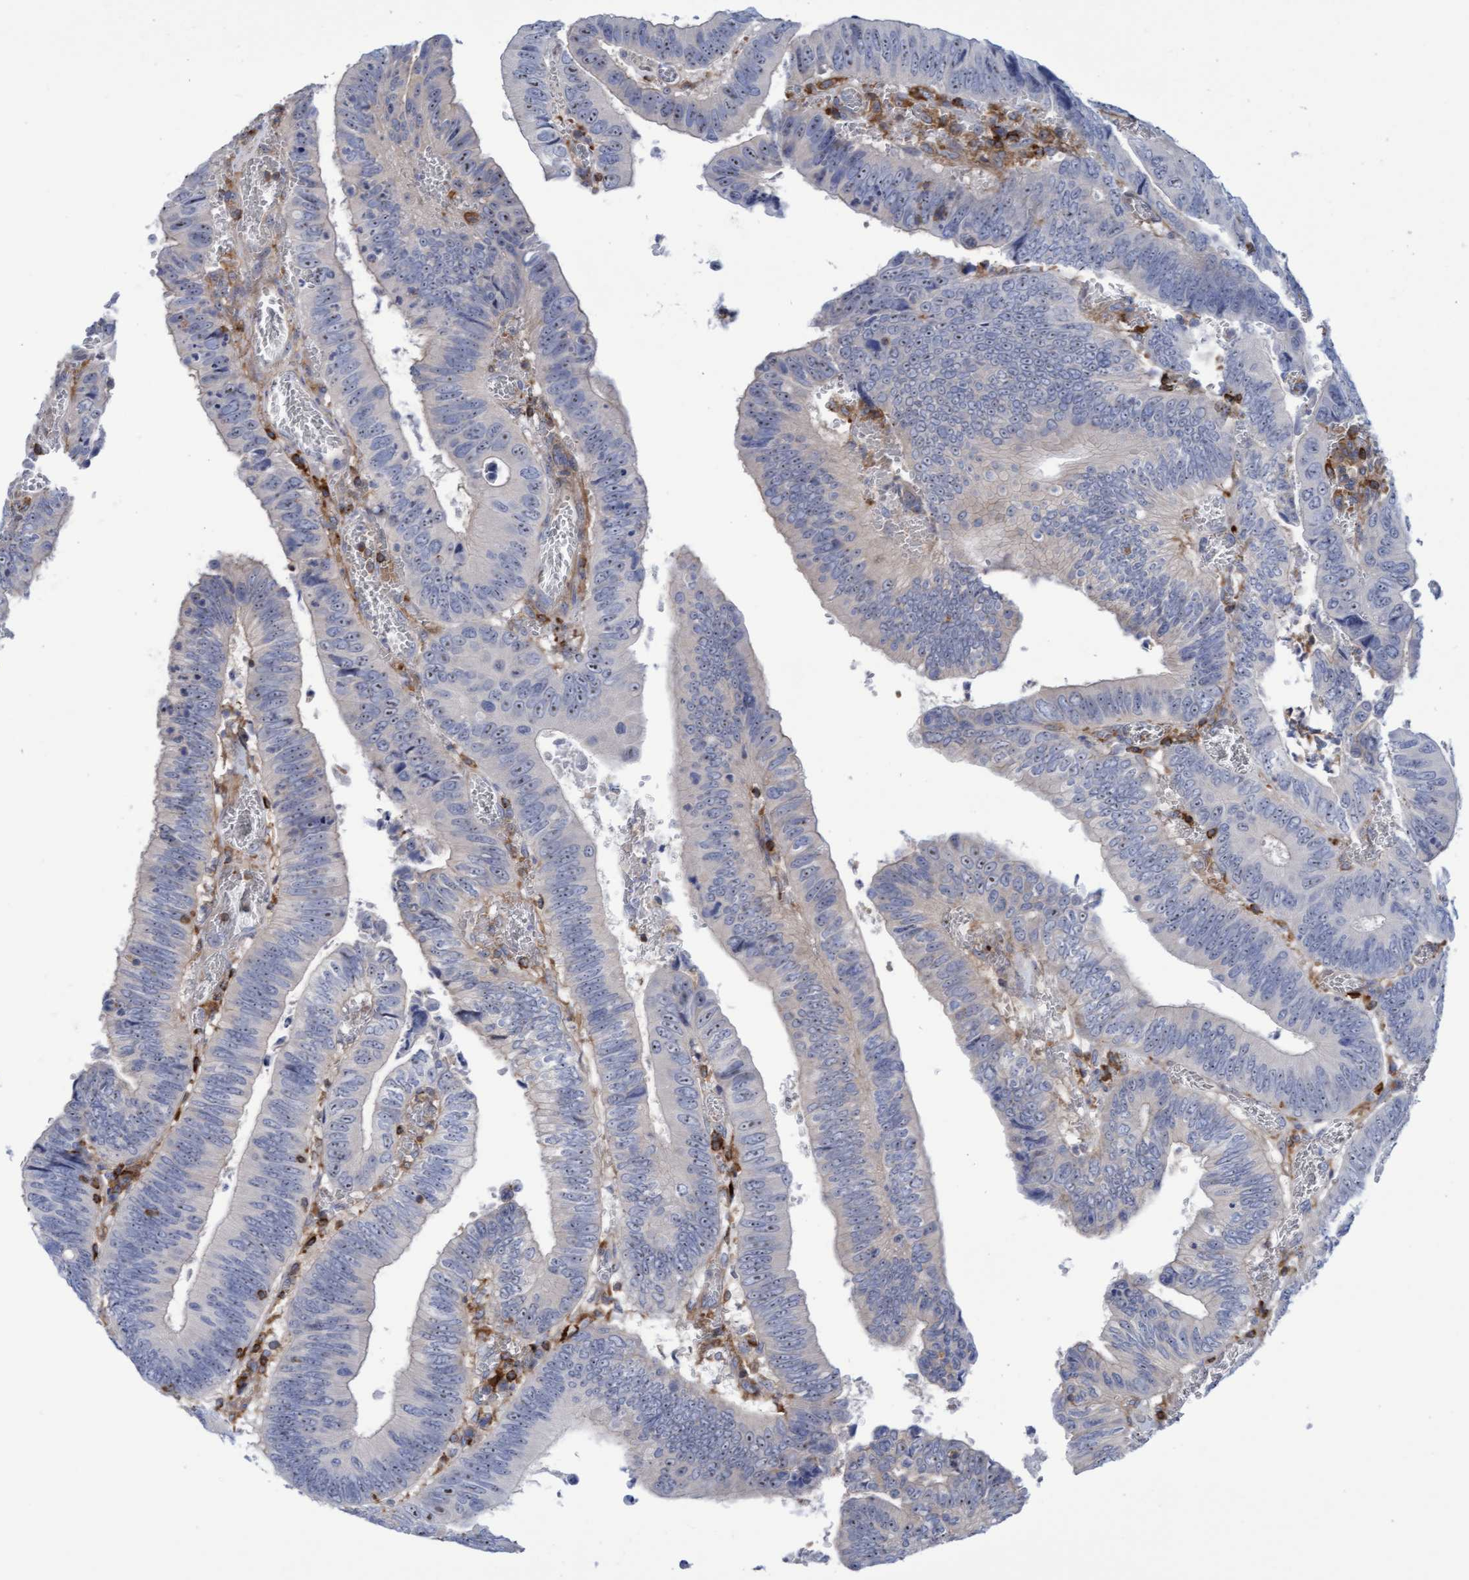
{"staining": {"intensity": "negative", "quantity": "none", "location": "none"}, "tissue": "colorectal cancer", "cell_type": "Tumor cells", "image_type": "cancer", "snomed": [{"axis": "morphology", "description": "Inflammation, NOS"}, {"axis": "morphology", "description": "Adenocarcinoma, NOS"}, {"axis": "topography", "description": "Colon"}], "caption": "Histopathology image shows no significant protein positivity in tumor cells of adenocarcinoma (colorectal).", "gene": "FNBP1", "patient": {"sex": "male", "age": 72}}